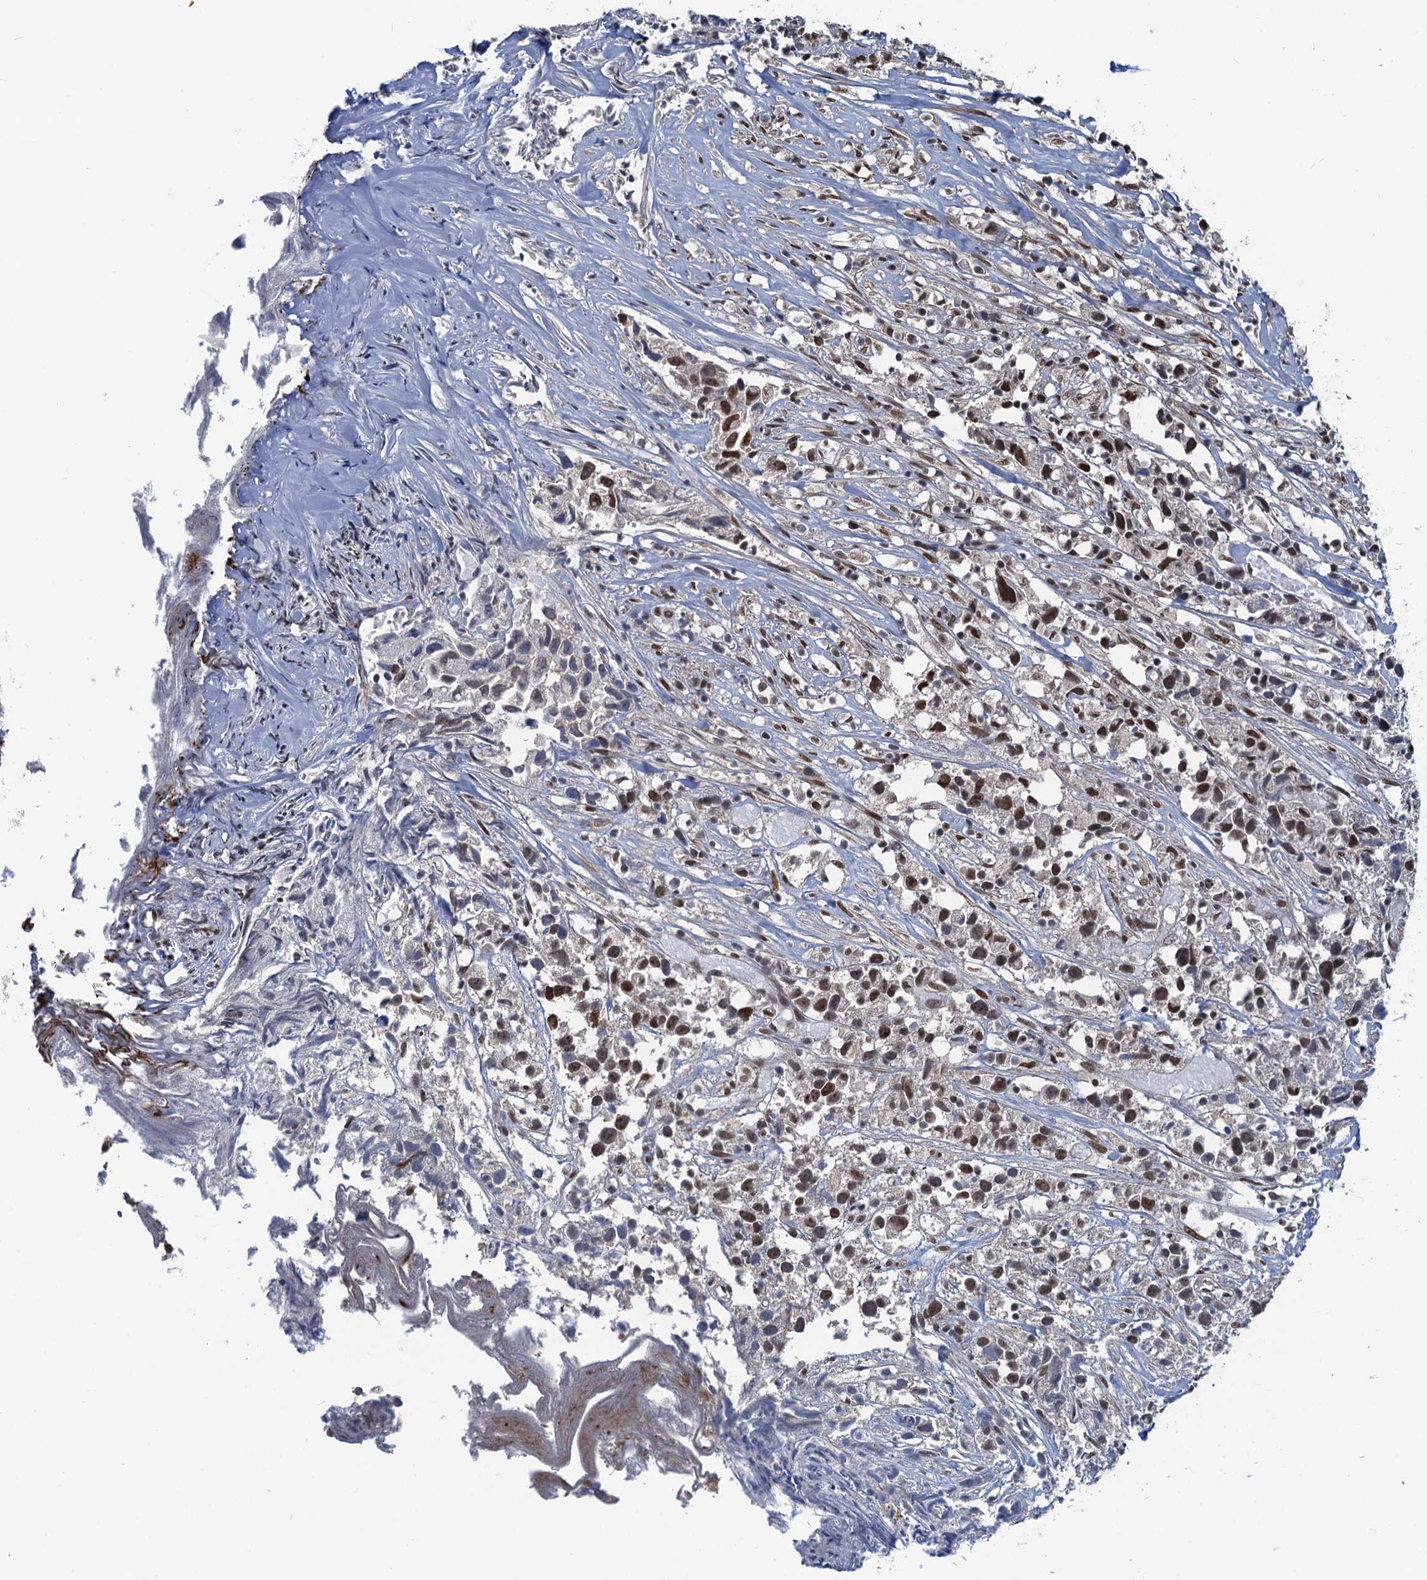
{"staining": {"intensity": "moderate", "quantity": "25%-75%", "location": "nuclear"}, "tissue": "urothelial cancer", "cell_type": "Tumor cells", "image_type": "cancer", "snomed": [{"axis": "morphology", "description": "Urothelial carcinoma, High grade"}, {"axis": "topography", "description": "Urinary bladder"}], "caption": "Urothelial carcinoma (high-grade) stained for a protein (brown) reveals moderate nuclear positive positivity in approximately 25%-75% of tumor cells.", "gene": "RASSF4", "patient": {"sex": "female", "age": 75}}